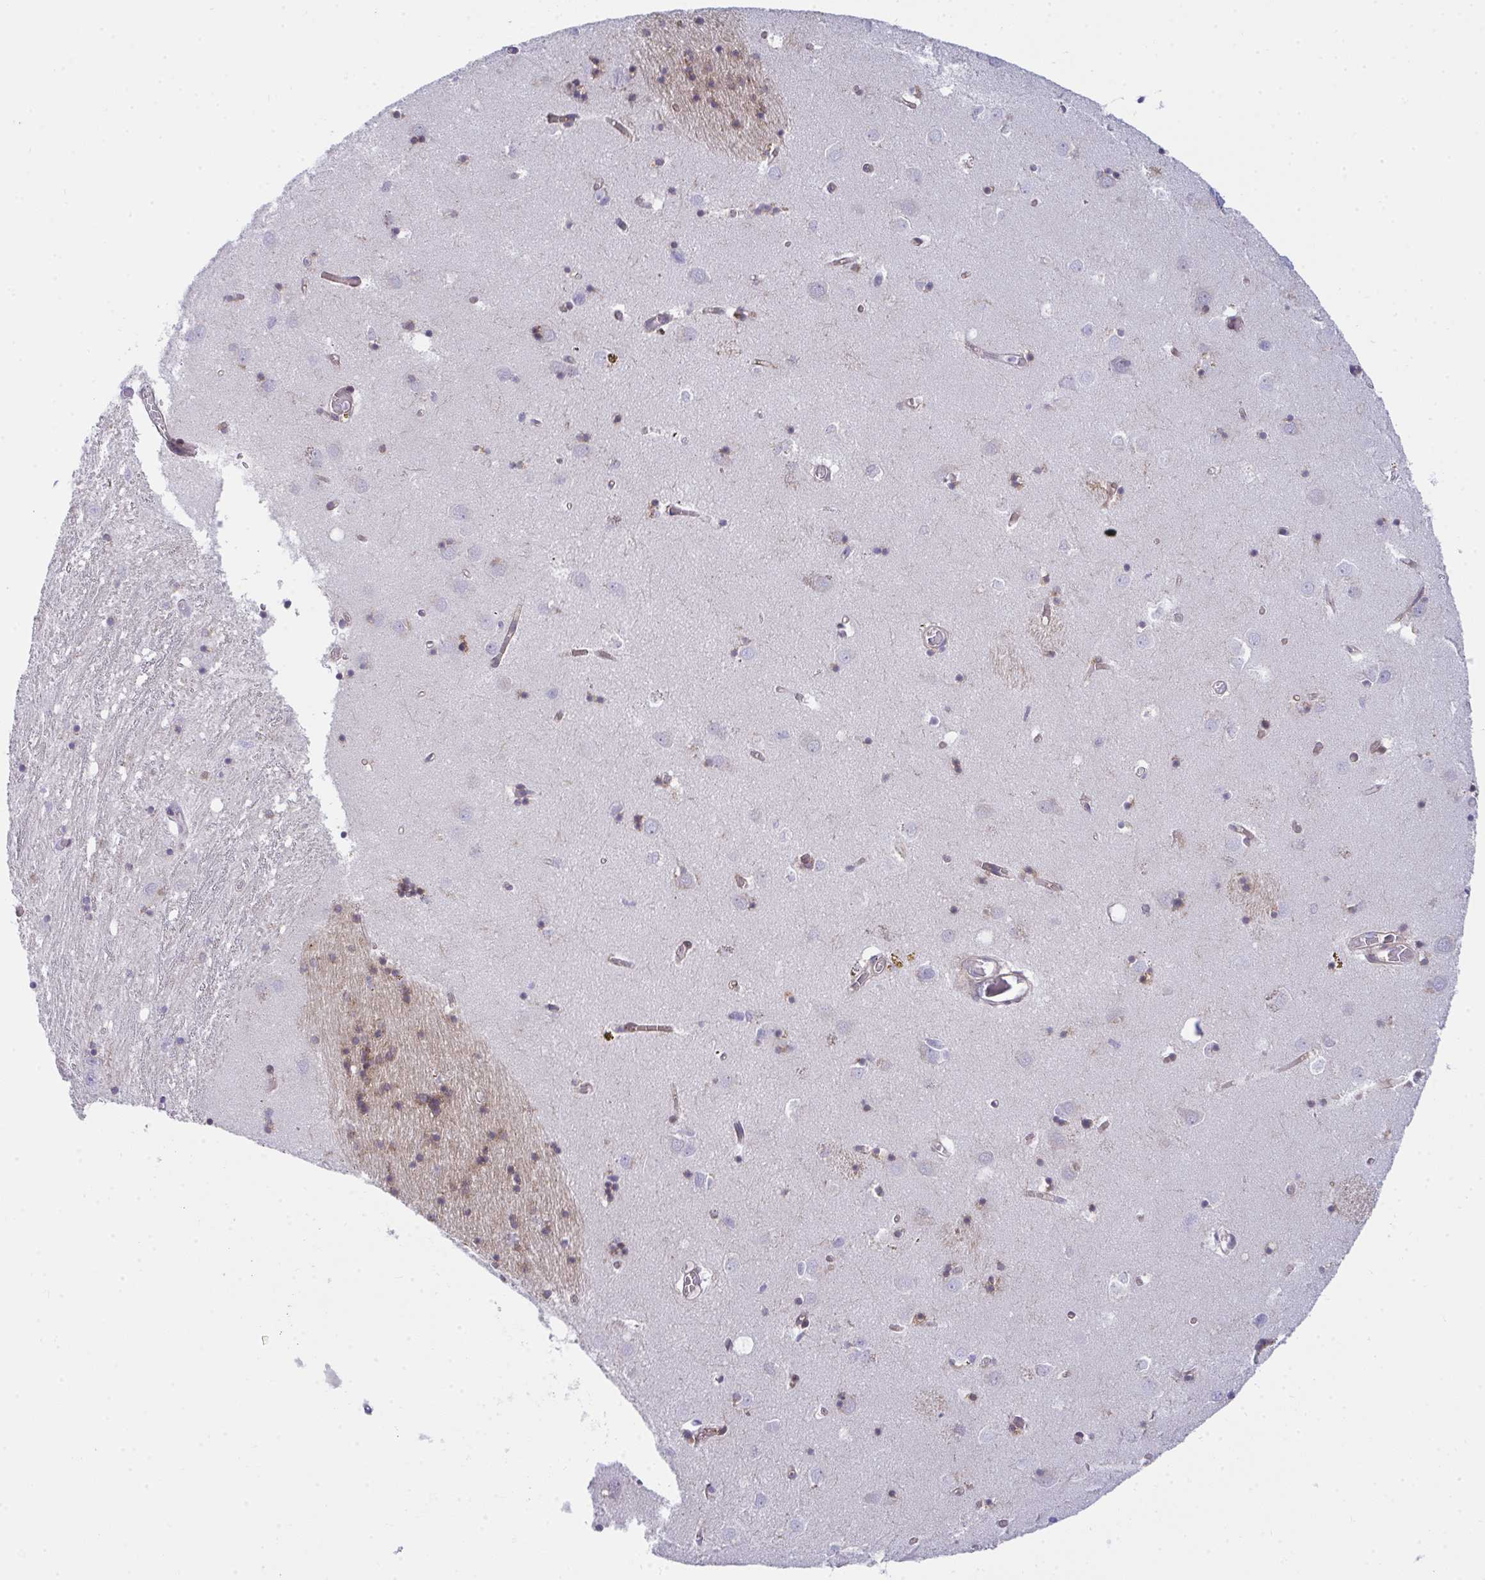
{"staining": {"intensity": "moderate", "quantity": "<25%", "location": "cytoplasmic/membranous"}, "tissue": "caudate", "cell_type": "Glial cells", "image_type": "normal", "snomed": [{"axis": "morphology", "description": "Normal tissue, NOS"}, {"axis": "topography", "description": "Lateral ventricle wall"}], "caption": "Glial cells reveal low levels of moderate cytoplasmic/membranous expression in about <25% of cells in unremarkable caudate.", "gene": "GAB1", "patient": {"sex": "male", "age": 70}}